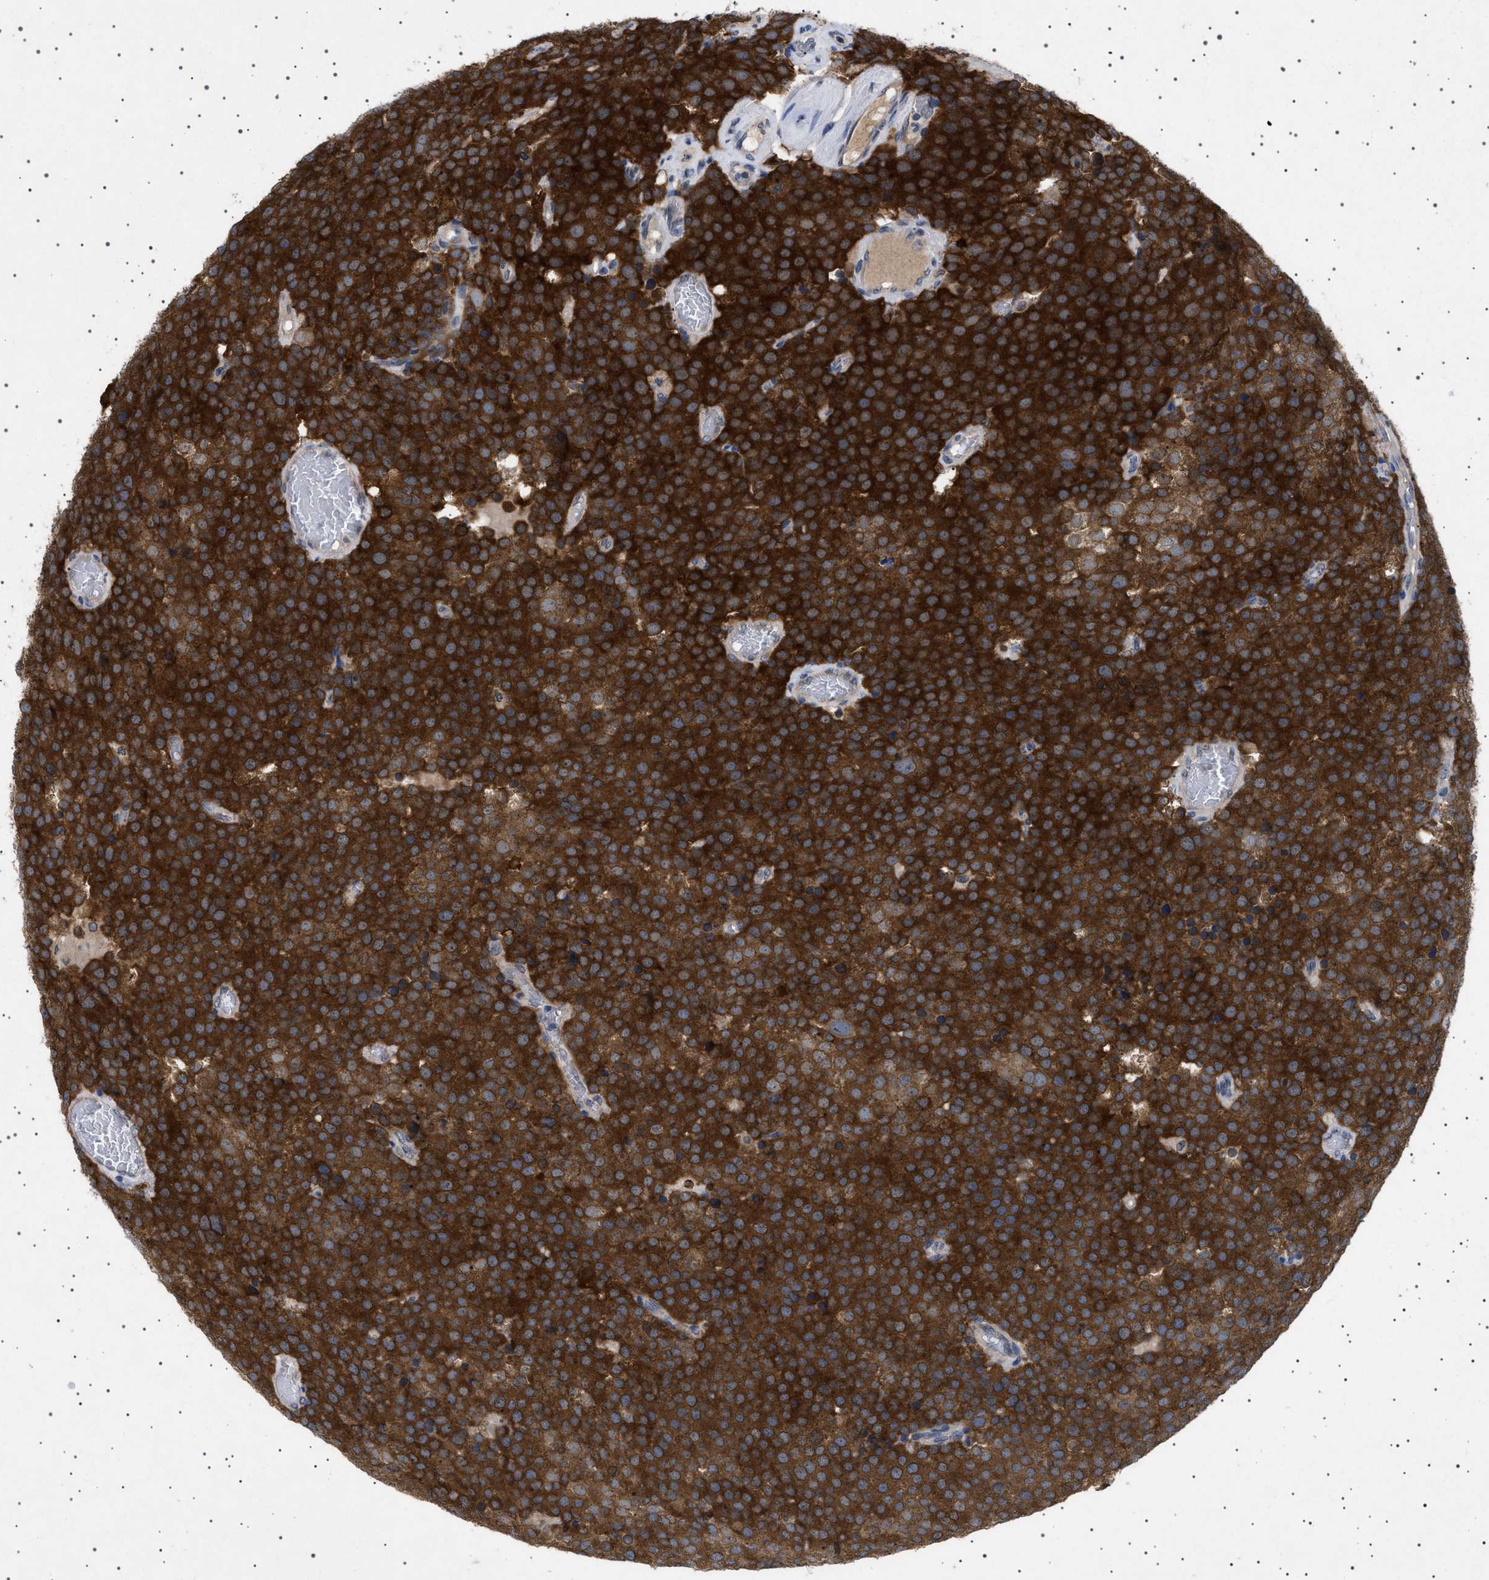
{"staining": {"intensity": "strong", "quantity": ">75%", "location": "cytoplasmic/membranous"}, "tissue": "testis cancer", "cell_type": "Tumor cells", "image_type": "cancer", "snomed": [{"axis": "morphology", "description": "Normal tissue, NOS"}, {"axis": "morphology", "description": "Seminoma, NOS"}, {"axis": "topography", "description": "Testis"}], "caption": "This image exhibits testis cancer (seminoma) stained with immunohistochemistry (IHC) to label a protein in brown. The cytoplasmic/membranous of tumor cells show strong positivity for the protein. Nuclei are counter-stained blue.", "gene": "NUP93", "patient": {"sex": "male", "age": 71}}